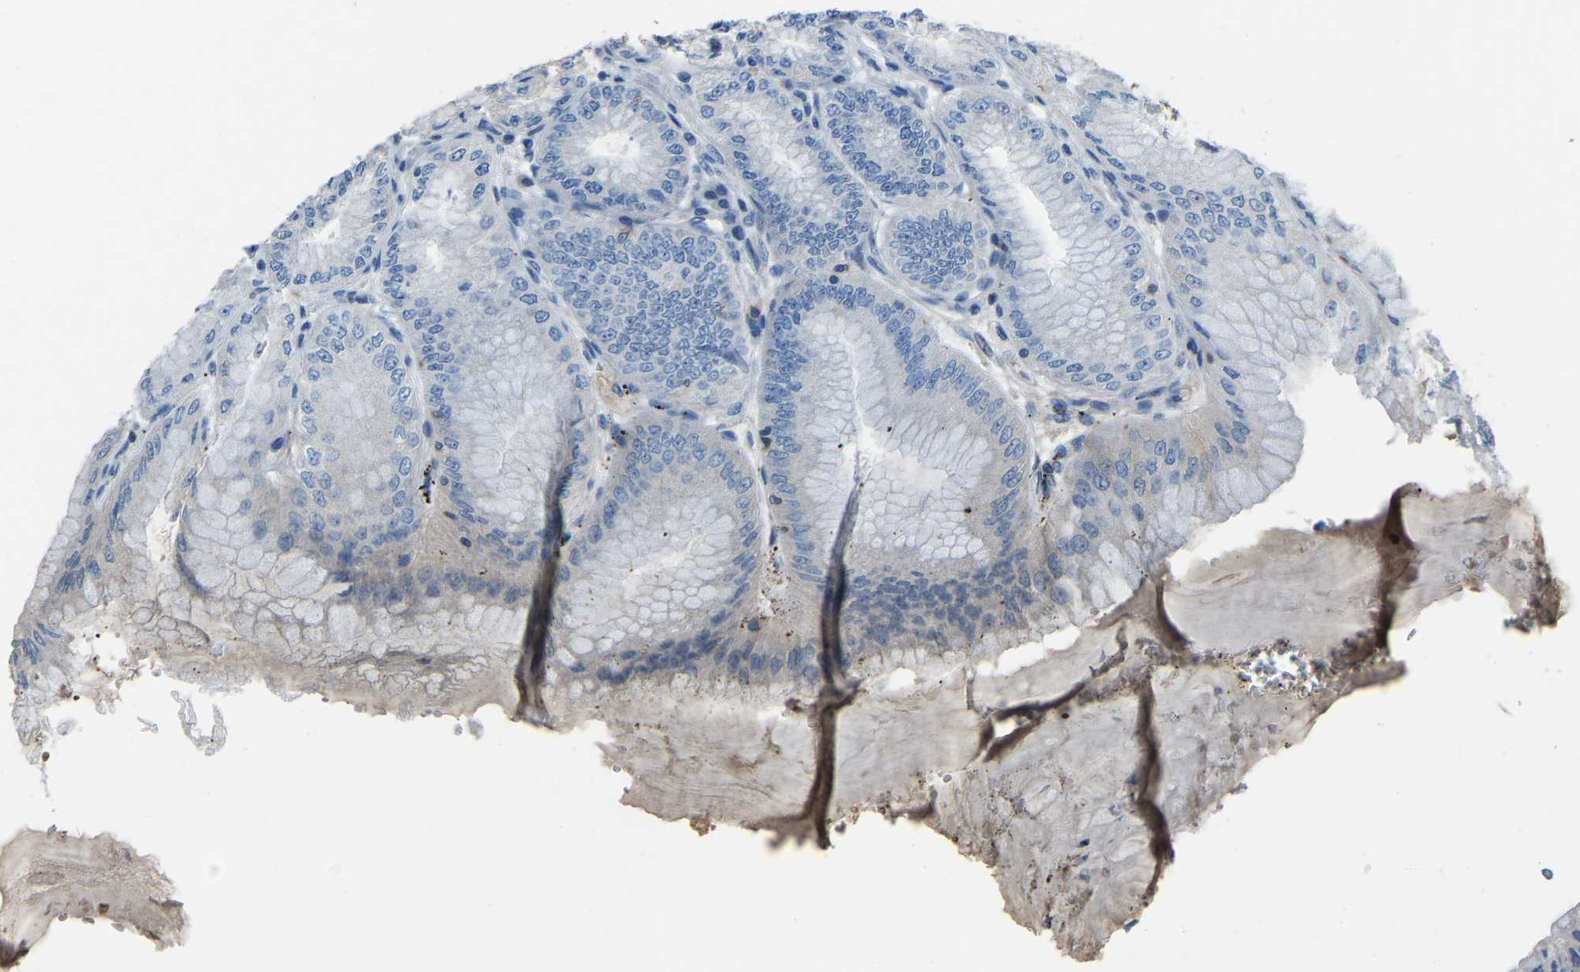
{"staining": {"intensity": "moderate", "quantity": "<25%", "location": "cytoplasmic/membranous"}, "tissue": "stomach", "cell_type": "Glandular cells", "image_type": "normal", "snomed": [{"axis": "morphology", "description": "Normal tissue, NOS"}, {"axis": "topography", "description": "Stomach, lower"}], "caption": "Moderate cytoplasmic/membranous protein positivity is seen in about <25% of glandular cells in stomach. Using DAB (brown) and hematoxylin (blue) stains, captured at high magnification using brightfield microscopy.", "gene": "XIRP1", "patient": {"sex": "male", "age": 71}}